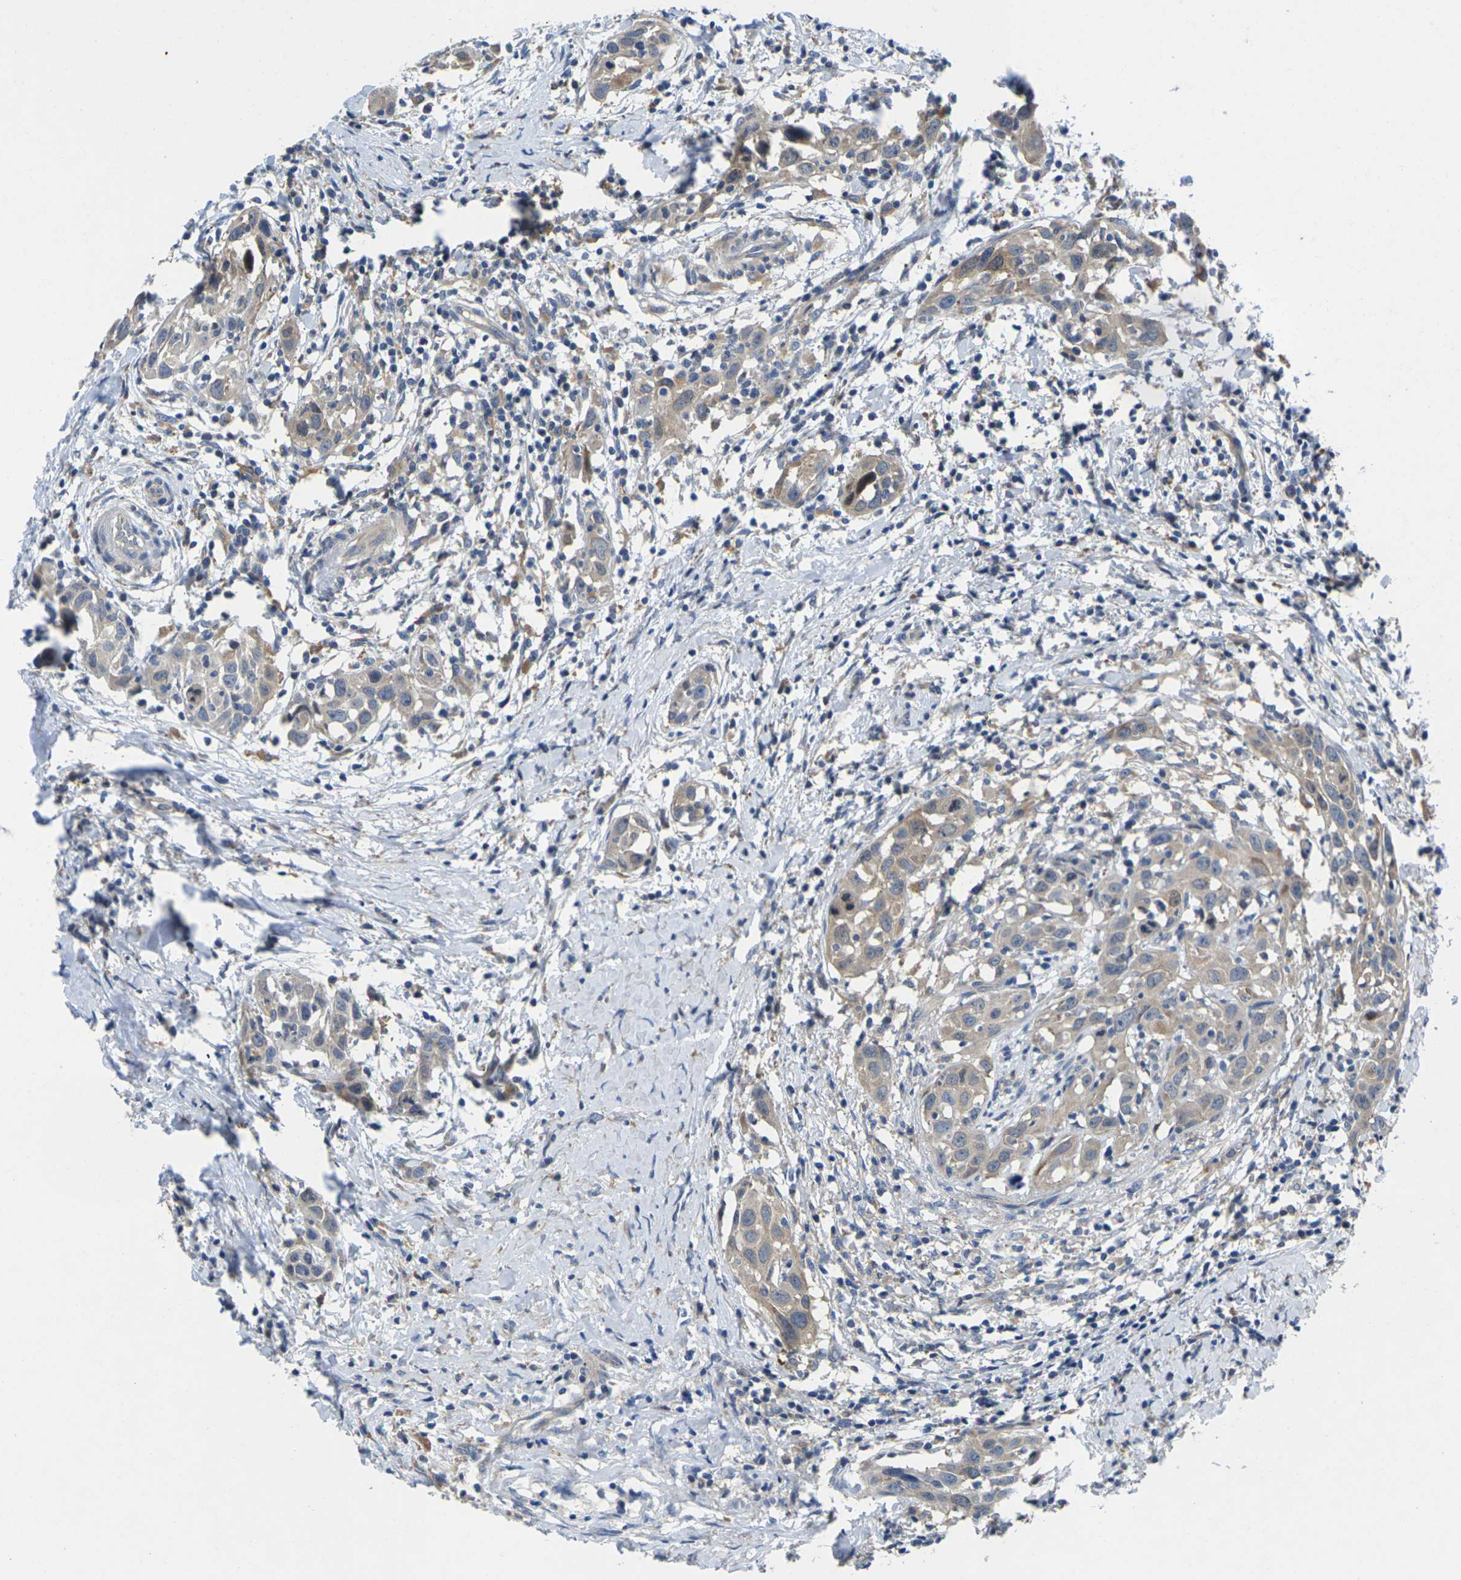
{"staining": {"intensity": "moderate", "quantity": ">75%", "location": "cytoplasmic/membranous"}, "tissue": "head and neck cancer", "cell_type": "Tumor cells", "image_type": "cancer", "snomed": [{"axis": "morphology", "description": "Squamous cell carcinoma, NOS"}, {"axis": "topography", "description": "Oral tissue"}, {"axis": "topography", "description": "Head-Neck"}], "caption": "Protein analysis of head and neck cancer (squamous cell carcinoma) tissue shows moderate cytoplasmic/membranous expression in about >75% of tumor cells.", "gene": "SCNN1A", "patient": {"sex": "female", "age": 50}}